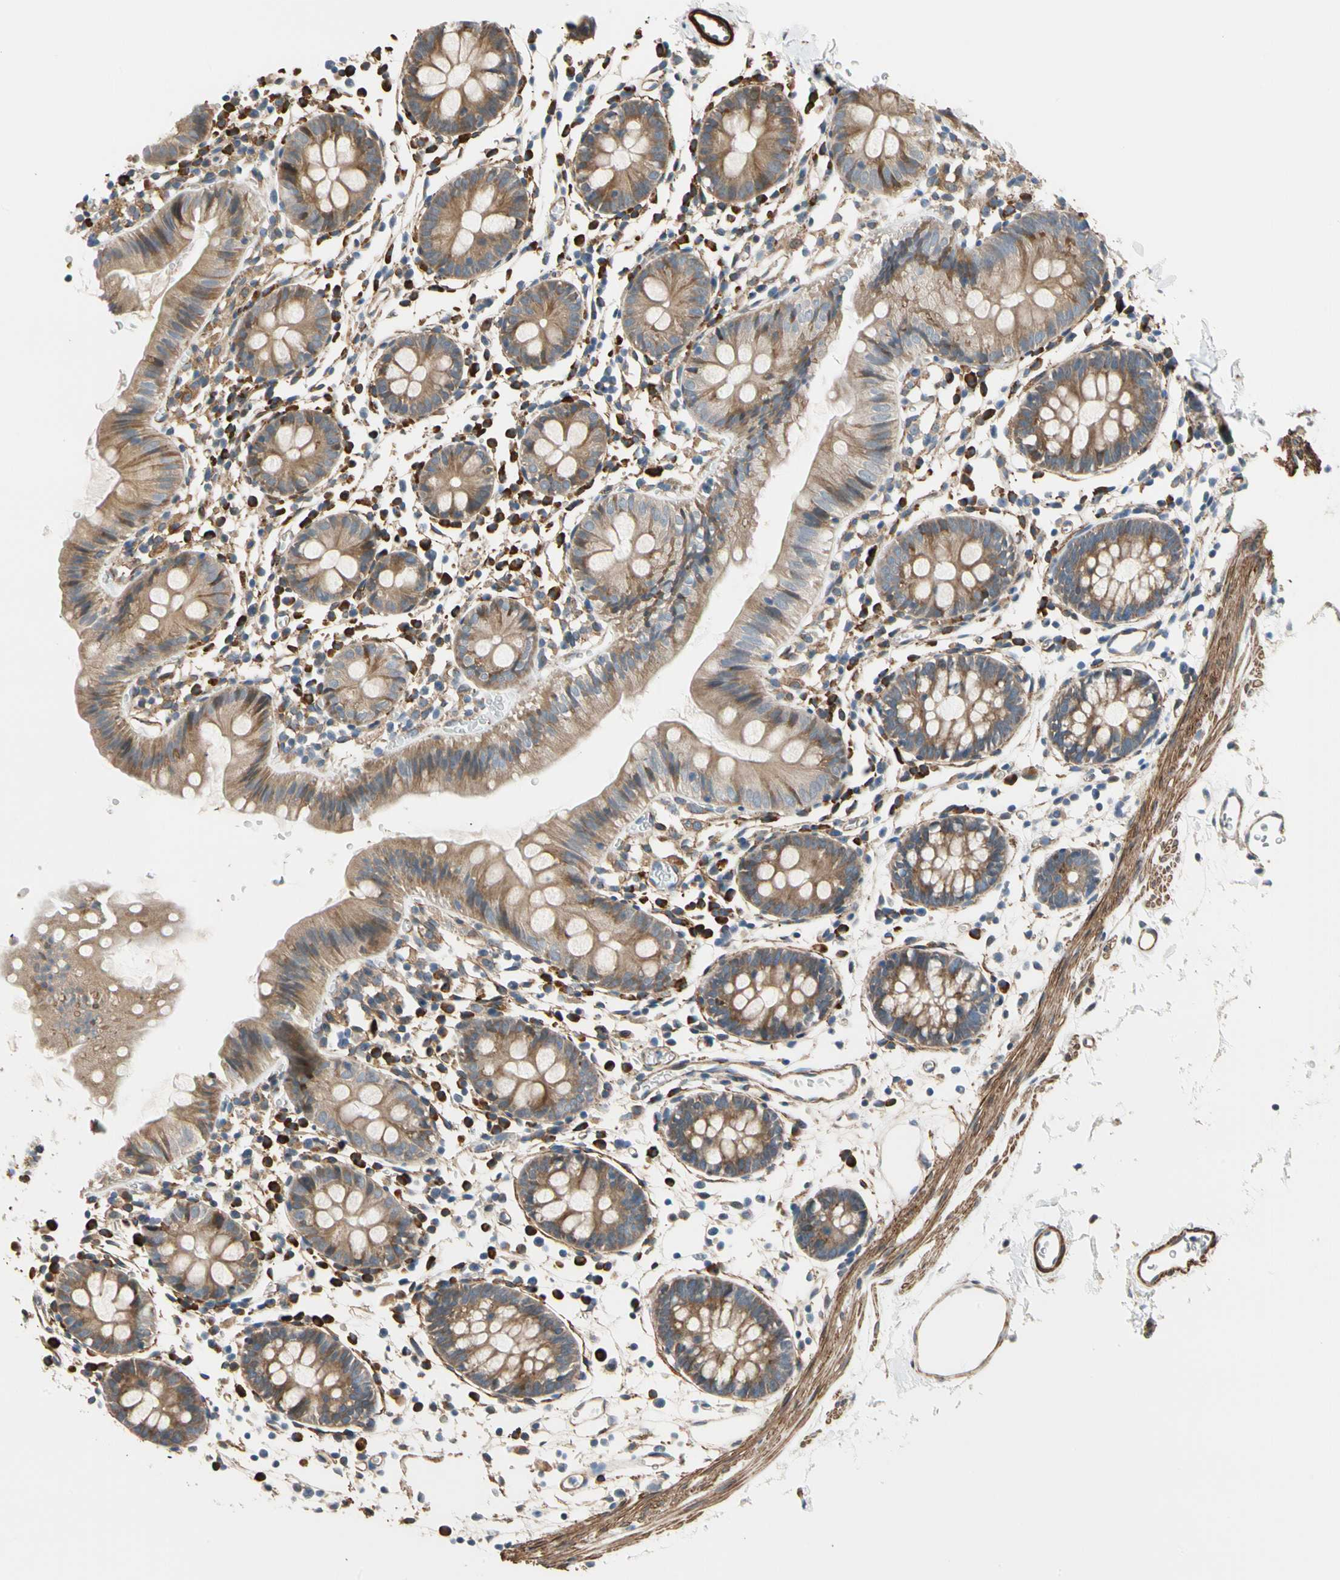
{"staining": {"intensity": "moderate", "quantity": ">75%", "location": "cytoplasmic/membranous"}, "tissue": "colon", "cell_type": "Endothelial cells", "image_type": "normal", "snomed": [{"axis": "morphology", "description": "Normal tissue, NOS"}, {"axis": "topography", "description": "Colon"}], "caption": "Immunohistochemistry (IHC) staining of benign colon, which exhibits medium levels of moderate cytoplasmic/membranous expression in approximately >75% of endothelial cells indicating moderate cytoplasmic/membranous protein positivity. The staining was performed using DAB (3,3'-diaminobenzidine) (brown) for protein detection and nuclei were counterstained in hematoxylin (blue).", "gene": "LIMK2", "patient": {"sex": "male", "age": 14}}